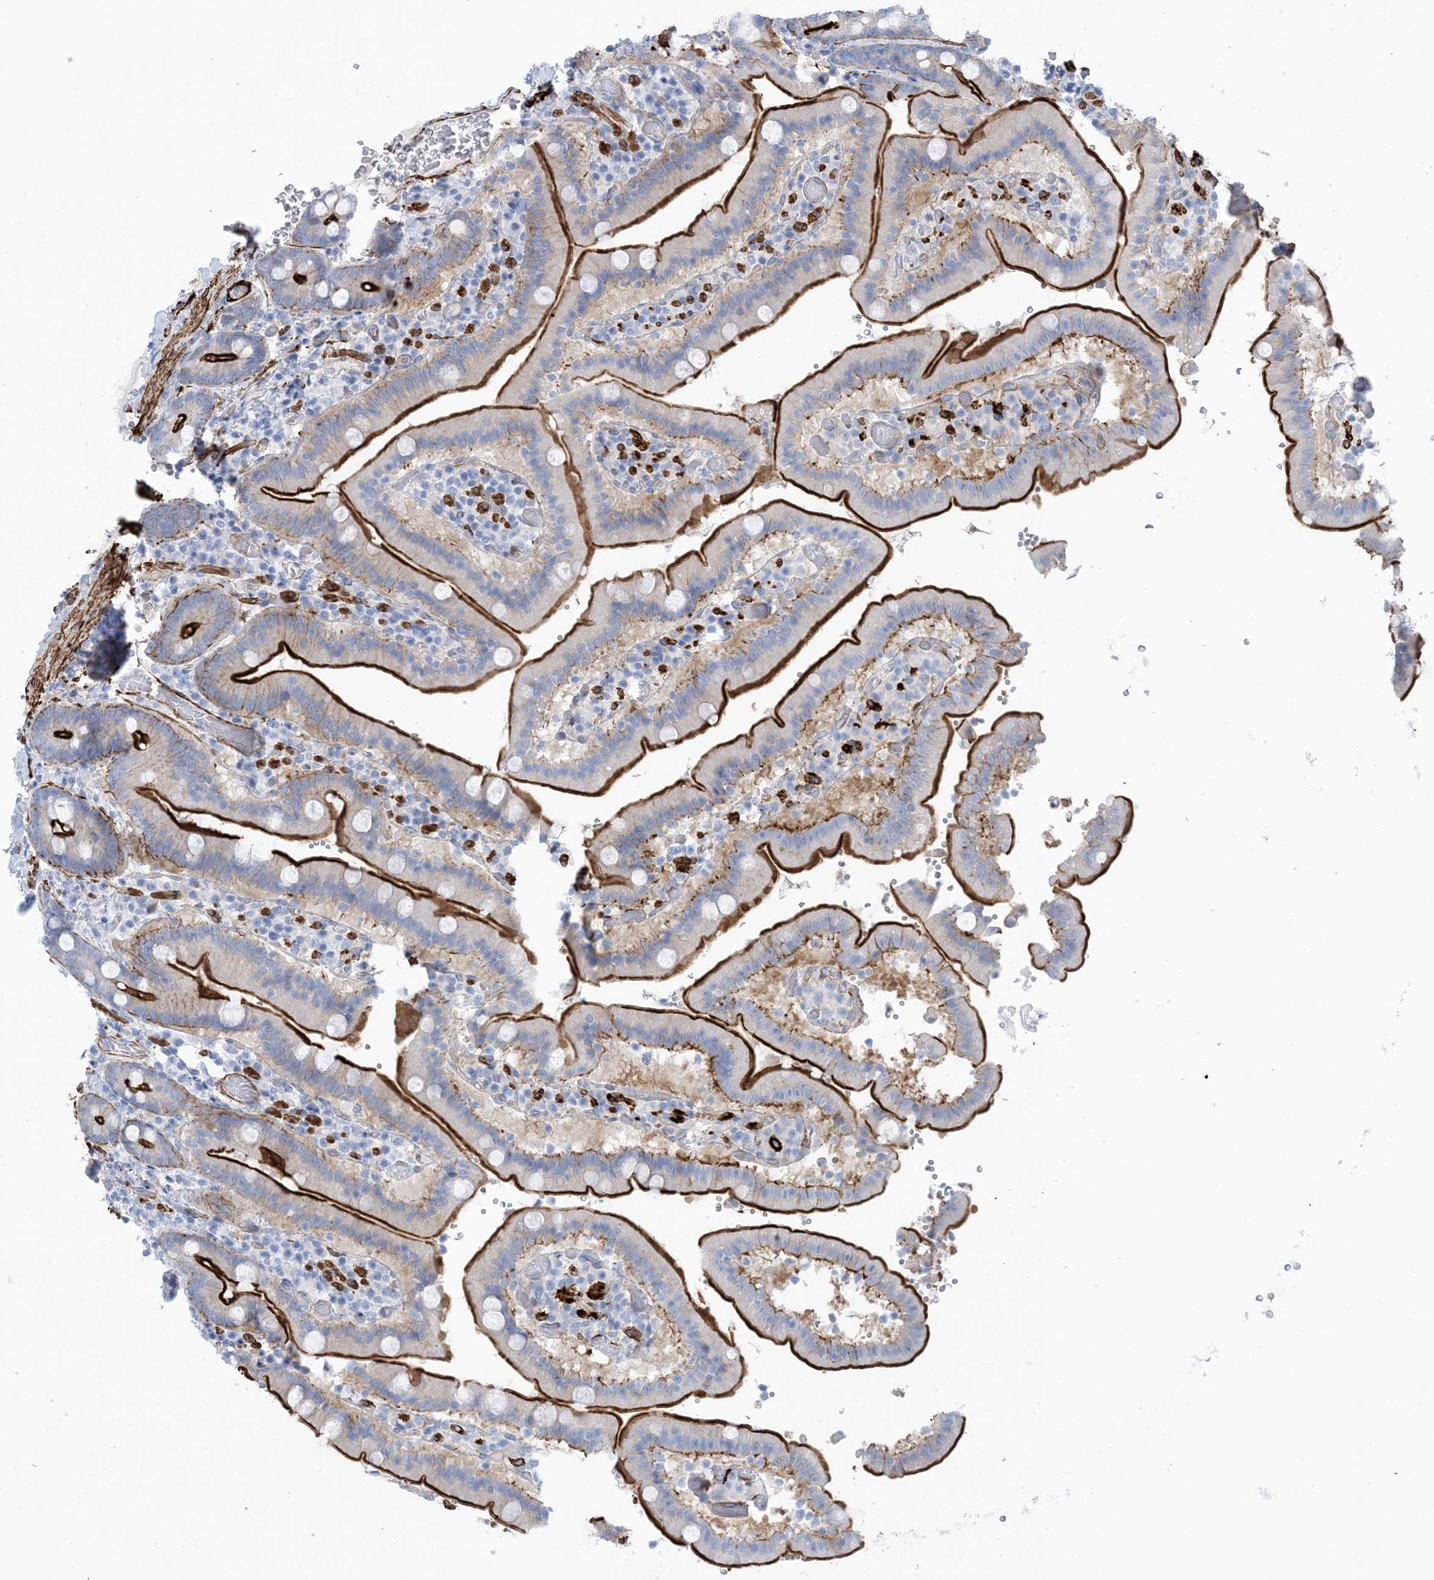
{"staining": {"intensity": "strong", "quantity": "25%-75%", "location": "cytoplasmic/membranous"}, "tissue": "duodenum", "cell_type": "Glandular cells", "image_type": "normal", "snomed": [{"axis": "morphology", "description": "Normal tissue, NOS"}, {"axis": "topography", "description": "Duodenum"}], "caption": "Strong cytoplasmic/membranous protein expression is present in approximately 25%-75% of glandular cells in duodenum. (brown staining indicates protein expression, while blue staining denotes nuclei).", "gene": "SHANK1", "patient": {"sex": "female", "age": 62}}